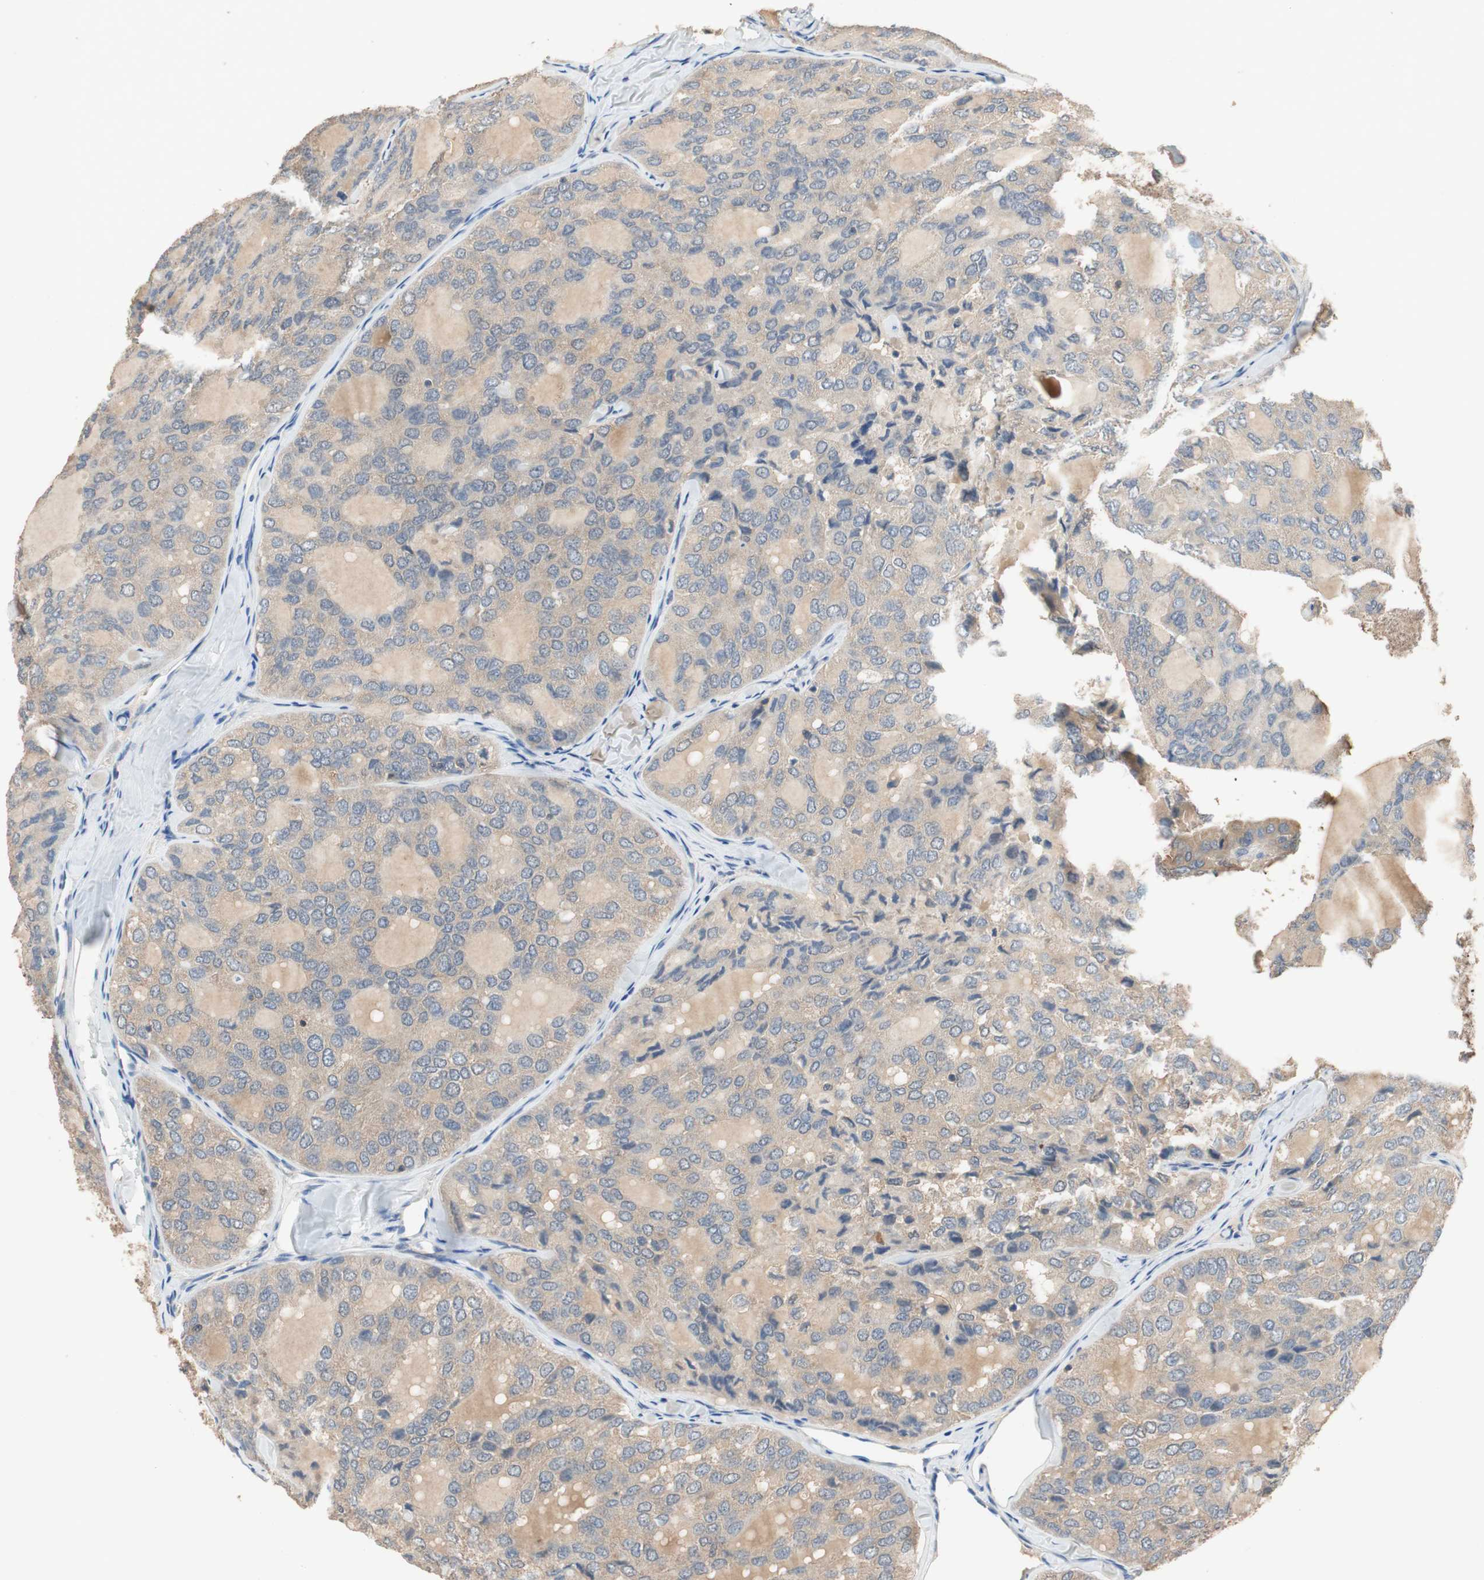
{"staining": {"intensity": "weak", "quantity": ">75%", "location": "cytoplasmic/membranous"}, "tissue": "thyroid cancer", "cell_type": "Tumor cells", "image_type": "cancer", "snomed": [{"axis": "morphology", "description": "Follicular adenoma carcinoma, NOS"}, {"axis": "topography", "description": "Thyroid gland"}], "caption": "Immunohistochemical staining of human thyroid follicular adenoma carcinoma demonstrates low levels of weak cytoplasmic/membranous expression in approximately >75% of tumor cells.", "gene": "ADAP1", "patient": {"sex": "male", "age": 75}}